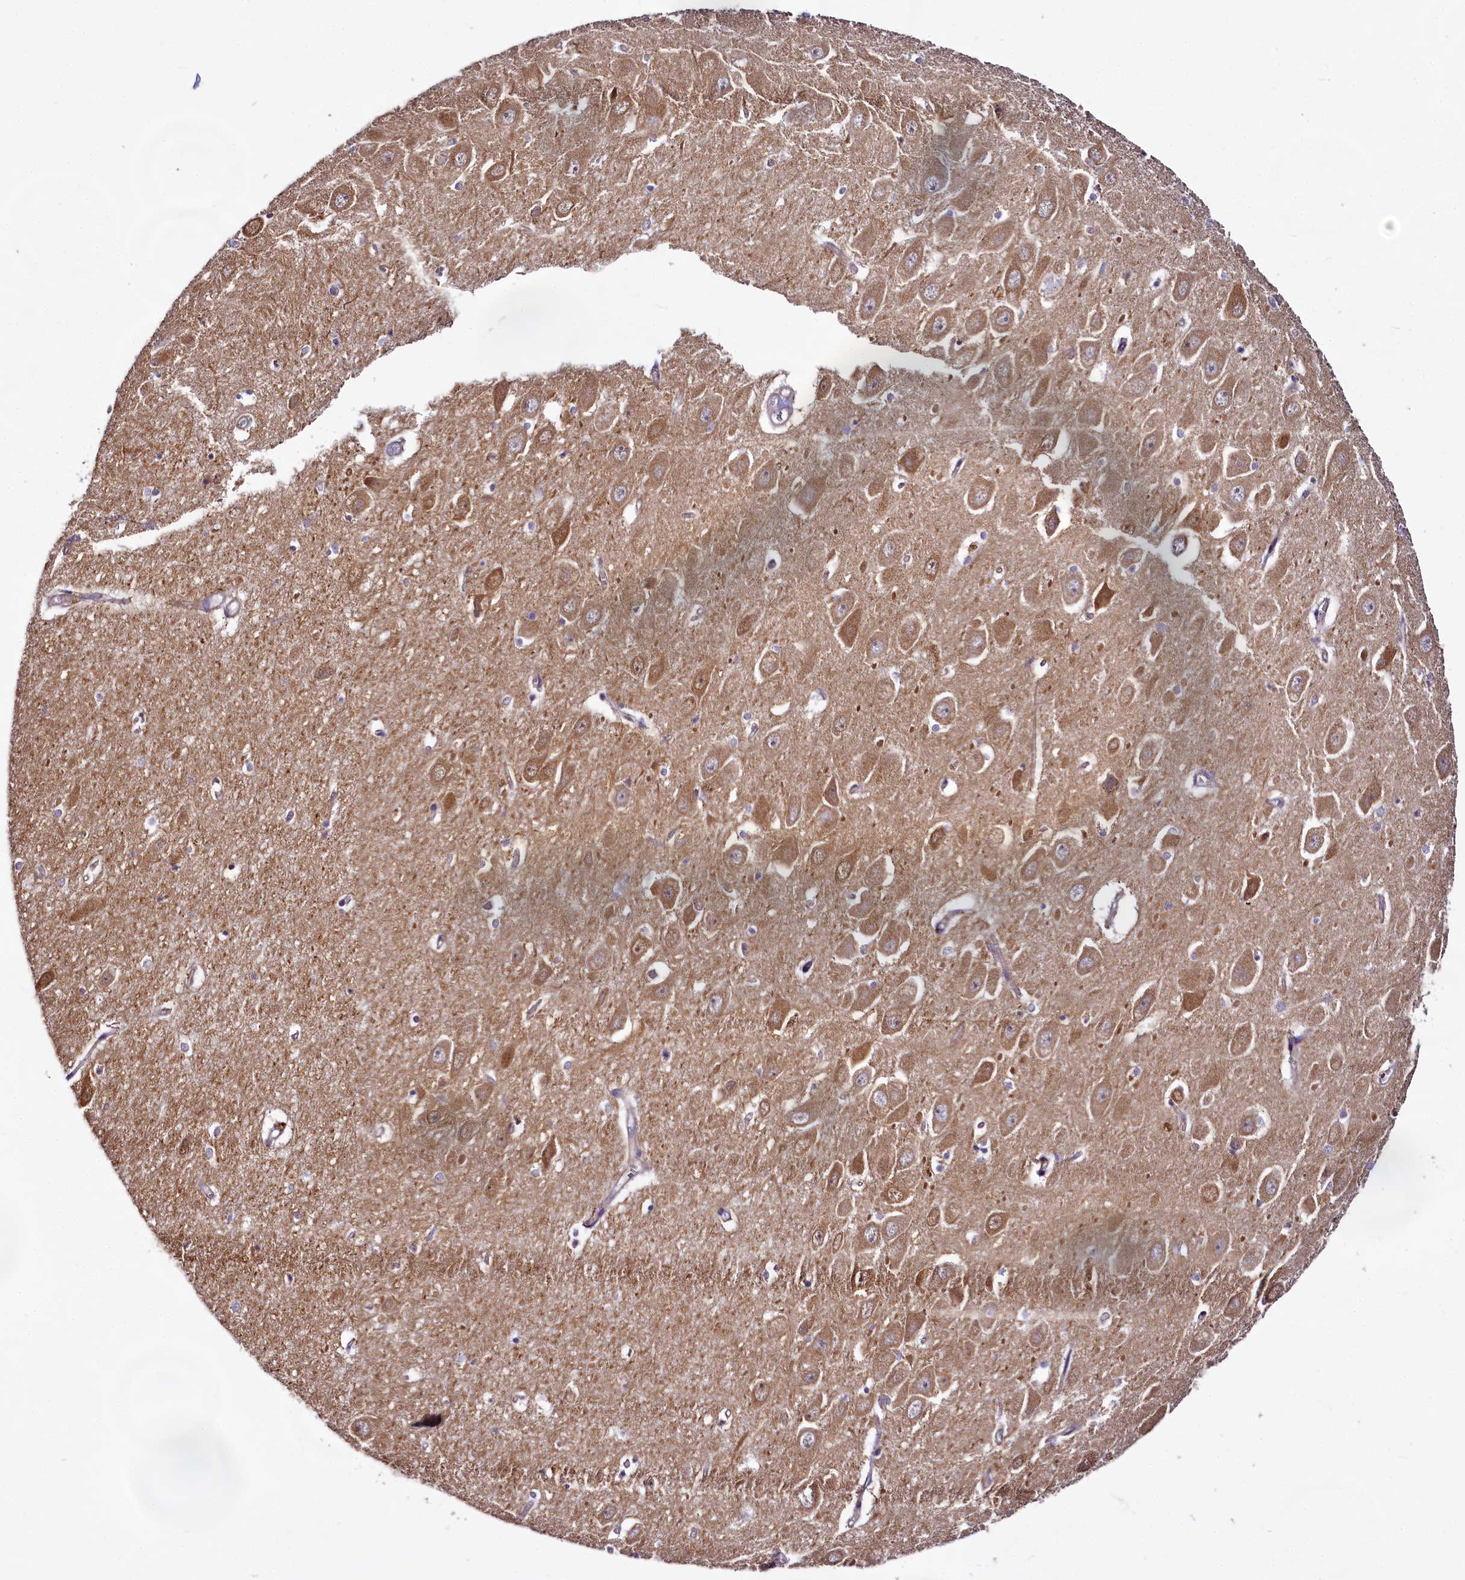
{"staining": {"intensity": "negative", "quantity": "none", "location": "none"}, "tissue": "hippocampus", "cell_type": "Glial cells", "image_type": "normal", "snomed": [{"axis": "morphology", "description": "Normal tissue, NOS"}, {"axis": "topography", "description": "Hippocampus"}], "caption": "Protein analysis of normal hippocampus displays no significant staining in glial cells.", "gene": "CEP295", "patient": {"sex": "female", "age": 64}}